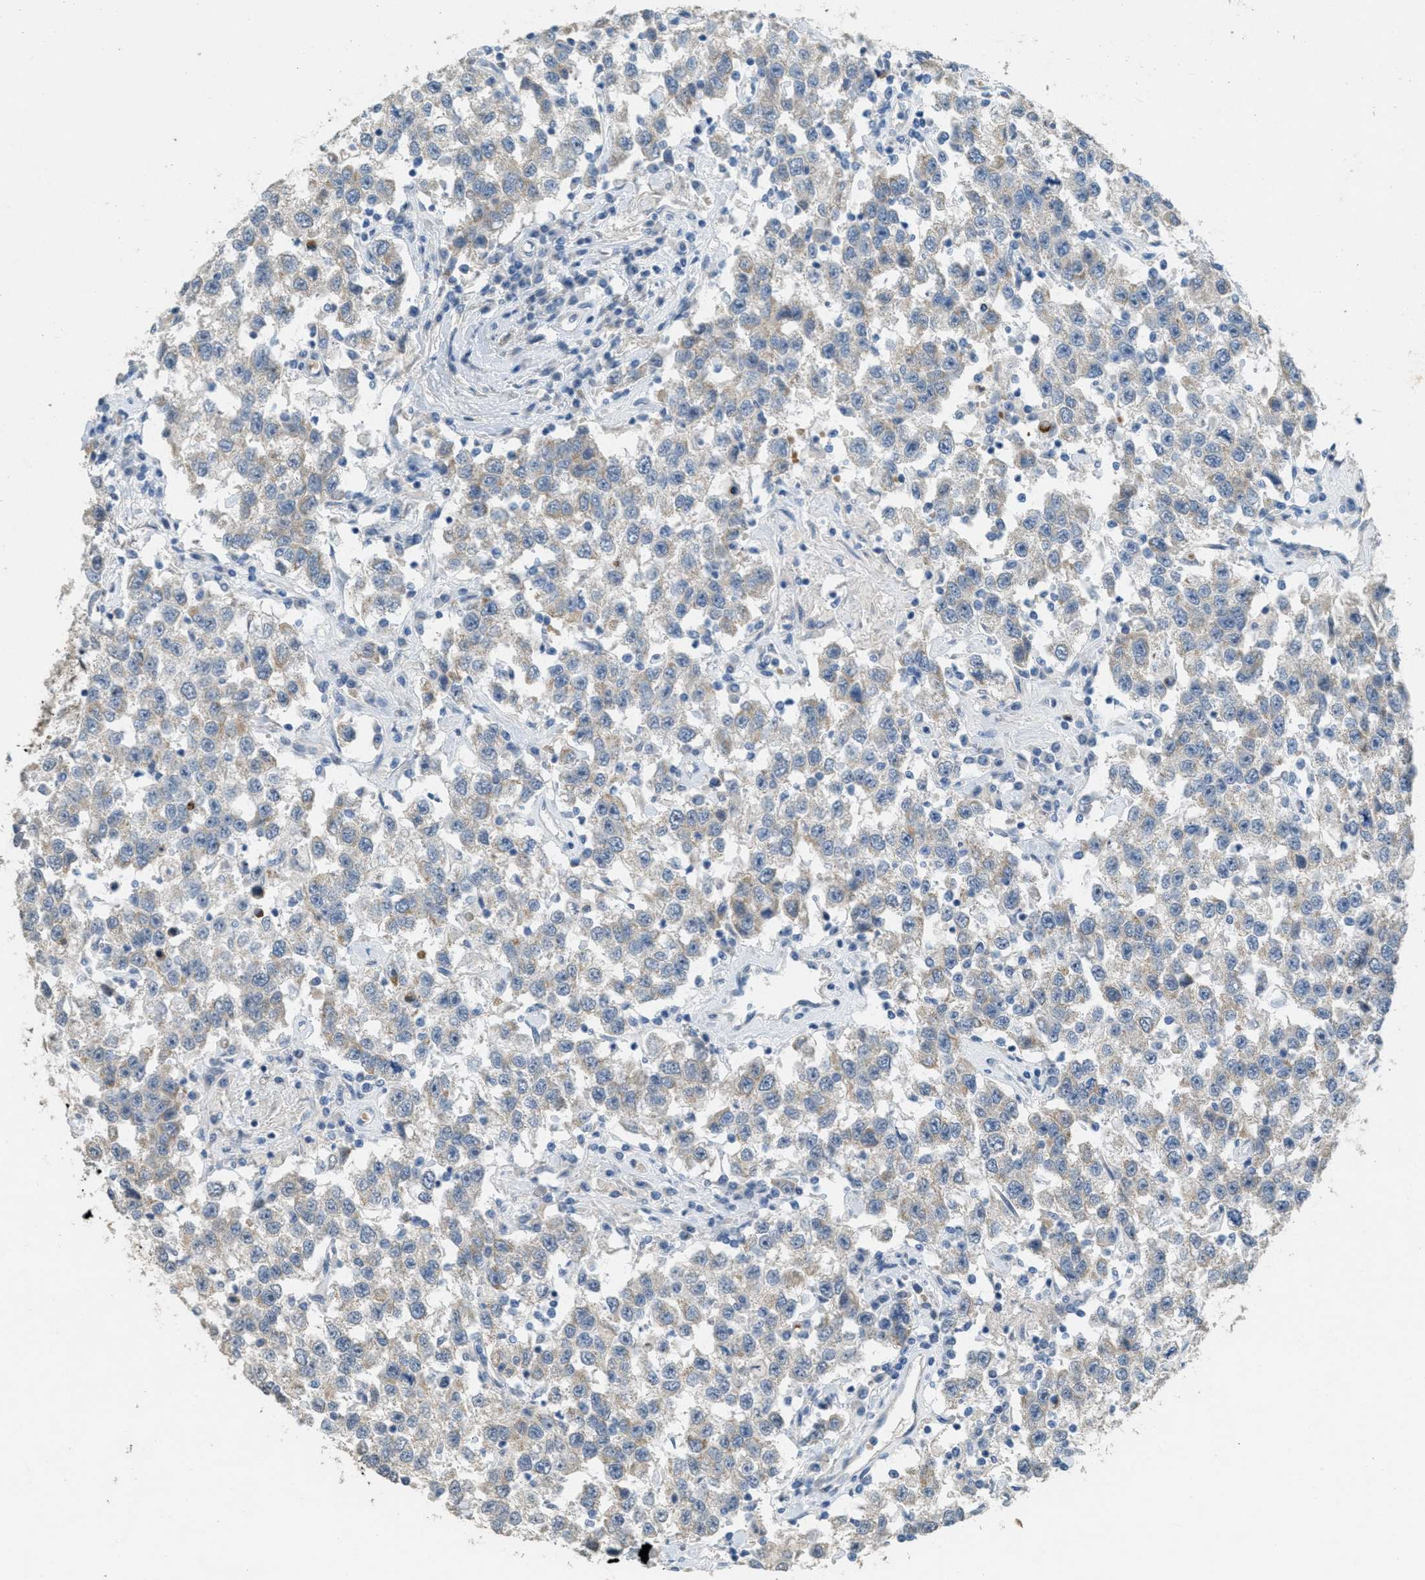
{"staining": {"intensity": "weak", "quantity": "<25%", "location": "cytoplasmic/membranous"}, "tissue": "testis cancer", "cell_type": "Tumor cells", "image_type": "cancer", "snomed": [{"axis": "morphology", "description": "Seminoma, NOS"}, {"axis": "topography", "description": "Testis"}], "caption": "The photomicrograph reveals no significant positivity in tumor cells of testis seminoma. (Immunohistochemistry (ihc), brightfield microscopy, high magnification).", "gene": "MRS2", "patient": {"sex": "male", "age": 41}}